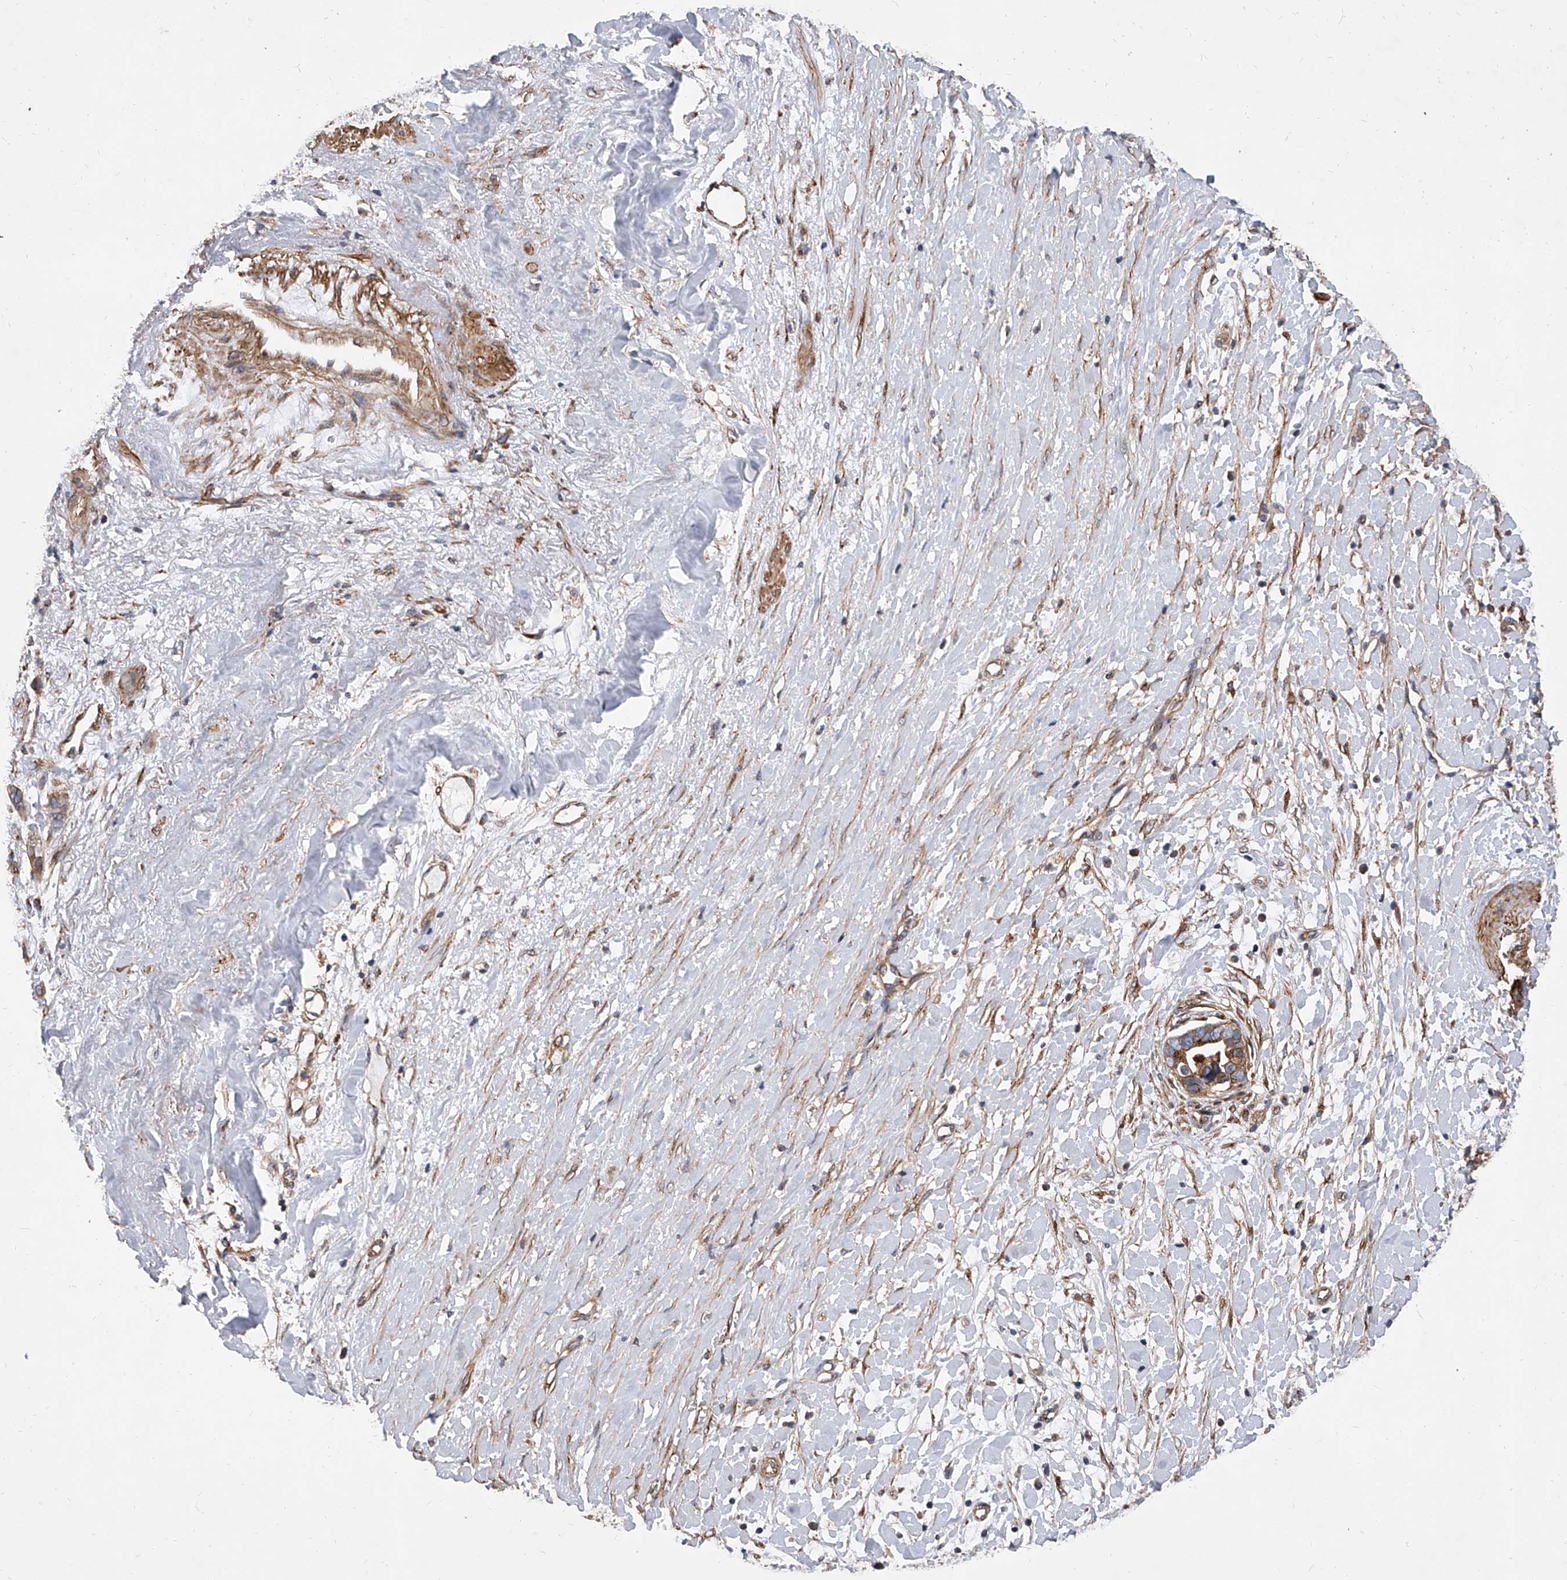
{"staining": {"intensity": "moderate", "quantity": ">75%", "location": "cytoplasmic/membranous"}, "tissue": "liver cancer", "cell_type": "Tumor cells", "image_type": "cancer", "snomed": [{"axis": "morphology", "description": "Cholangiocarcinoma"}, {"axis": "topography", "description": "Liver"}], "caption": "Moderate cytoplasmic/membranous positivity for a protein is seen in about >75% of tumor cells of cholangiocarcinoma (liver) using immunohistochemistry.", "gene": "PISD", "patient": {"sex": "female", "age": 79}}